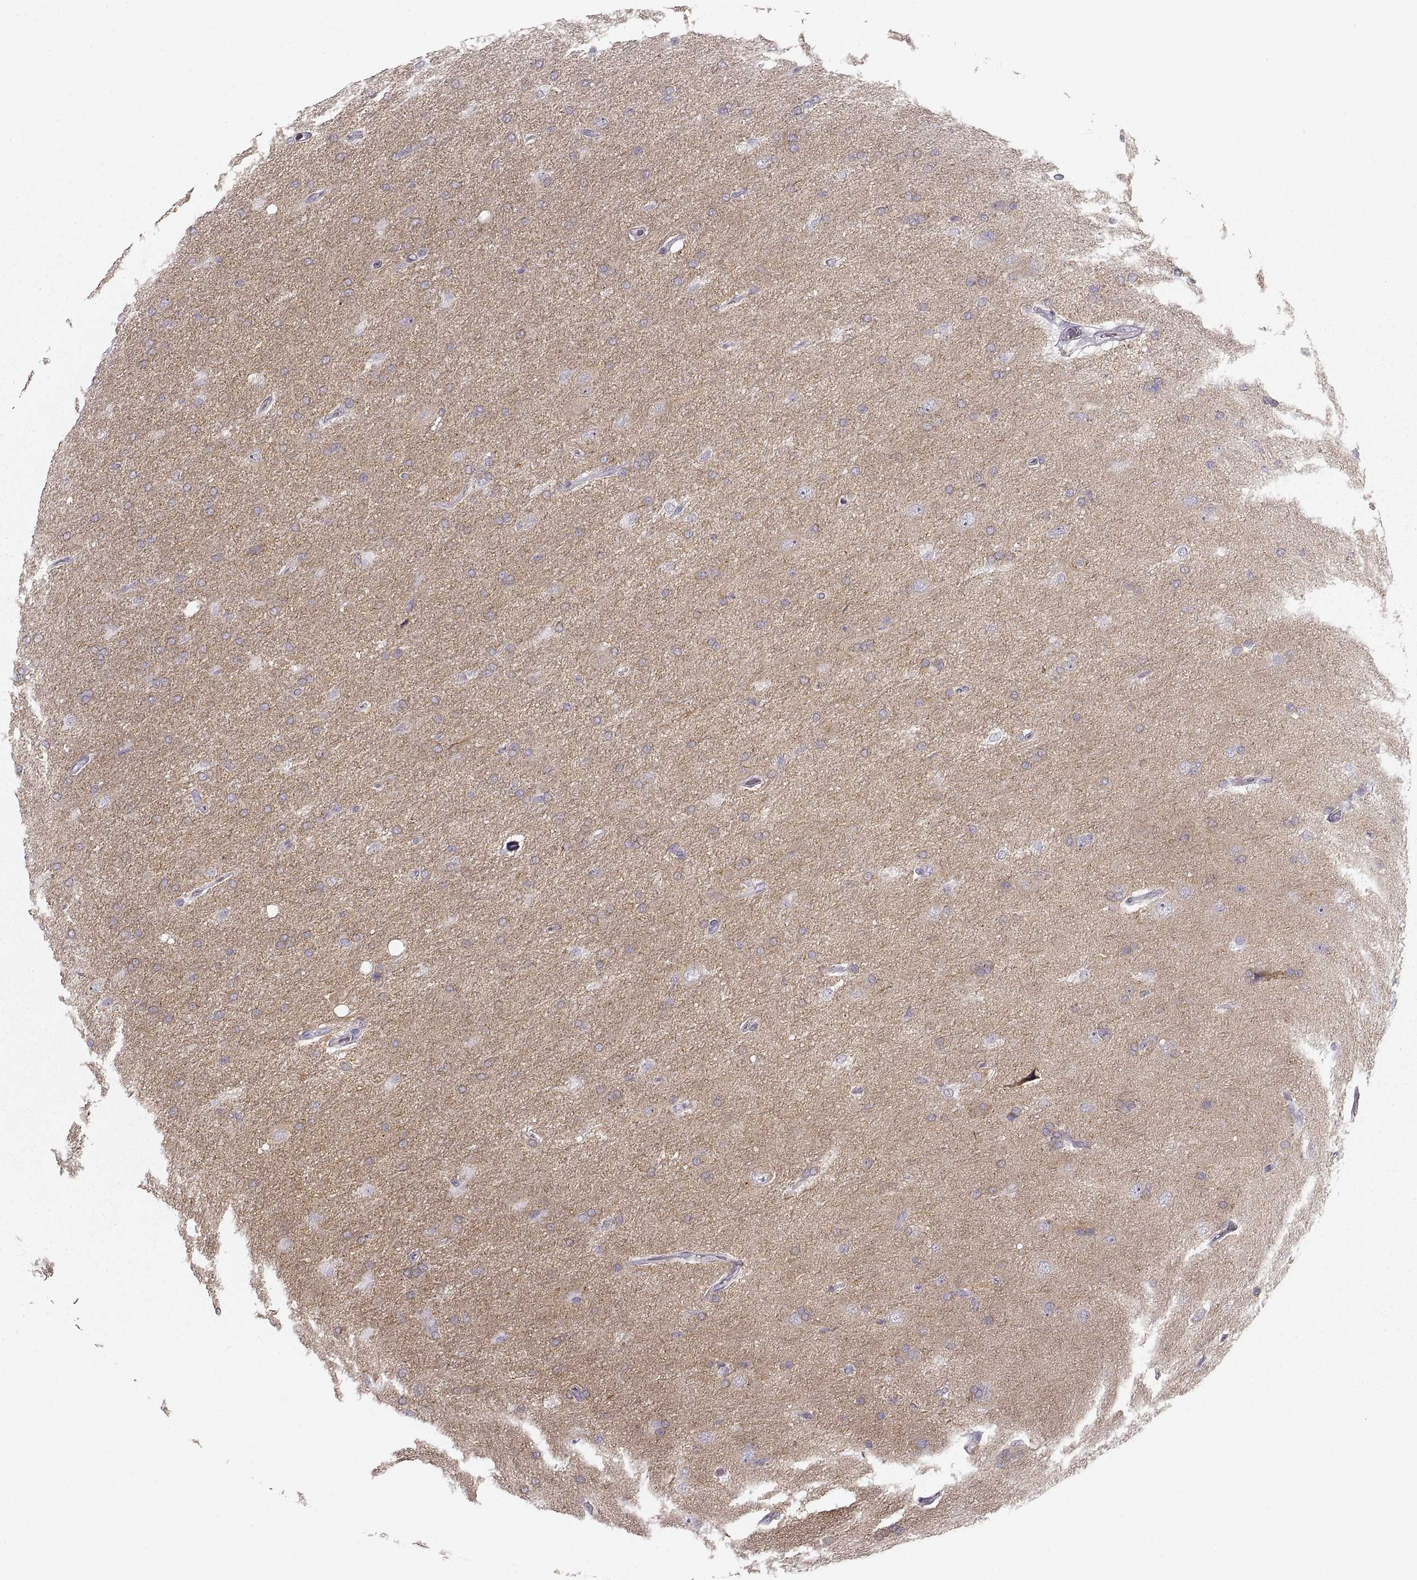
{"staining": {"intensity": "negative", "quantity": "none", "location": "none"}, "tissue": "glioma", "cell_type": "Tumor cells", "image_type": "cancer", "snomed": [{"axis": "morphology", "description": "Glioma, malignant, High grade"}, {"axis": "topography", "description": "Cerebral cortex"}], "caption": "Immunohistochemical staining of glioma exhibits no significant expression in tumor cells.", "gene": "CNTN1", "patient": {"sex": "male", "age": 70}}